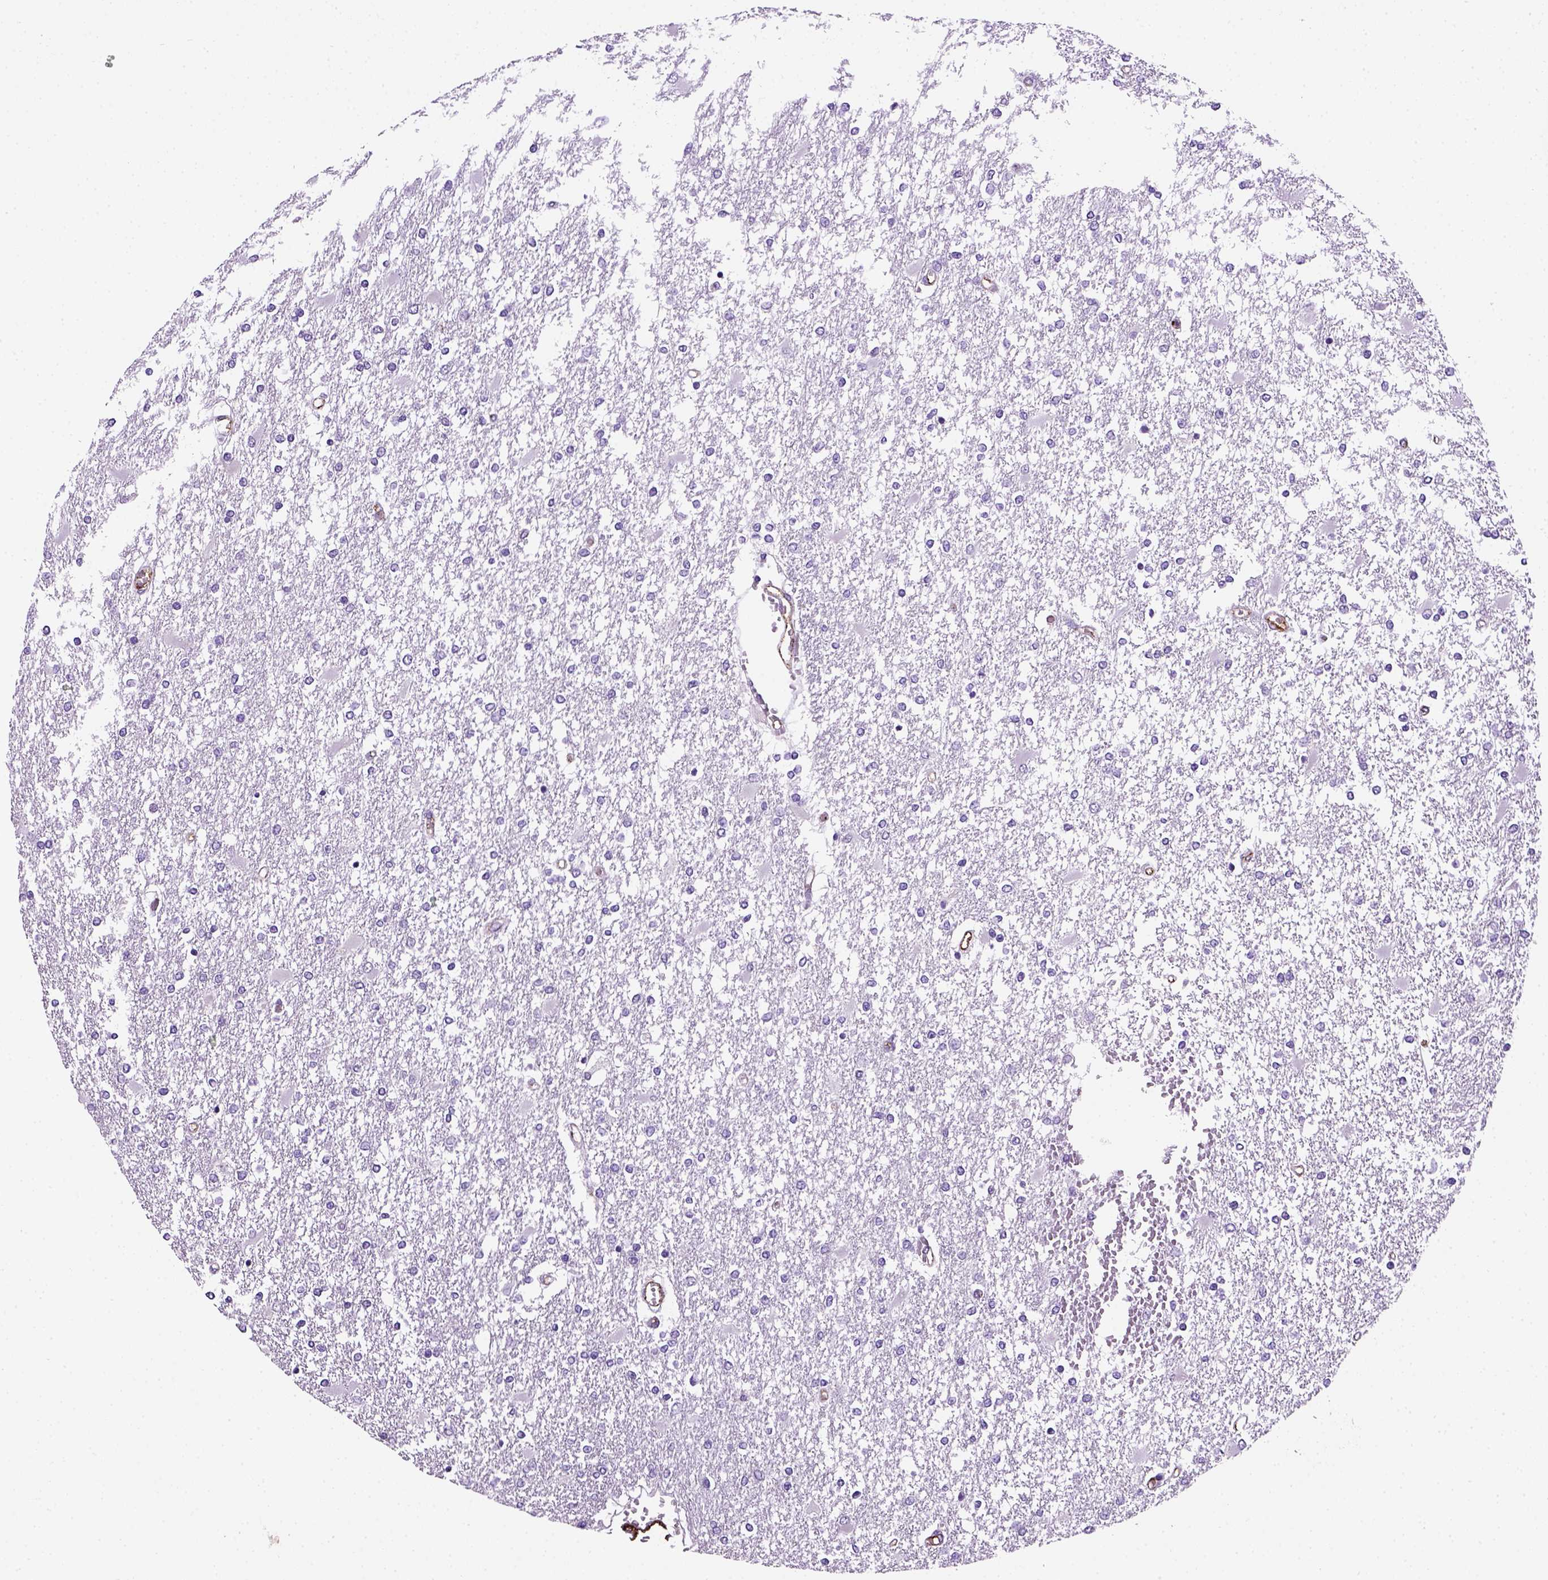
{"staining": {"intensity": "negative", "quantity": "none", "location": "none"}, "tissue": "glioma", "cell_type": "Tumor cells", "image_type": "cancer", "snomed": [{"axis": "morphology", "description": "Glioma, malignant, High grade"}, {"axis": "topography", "description": "Cerebral cortex"}], "caption": "There is no significant positivity in tumor cells of malignant glioma (high-grade).", "gene": "VWF", "patient": {"sex": "male", "age": 79}}